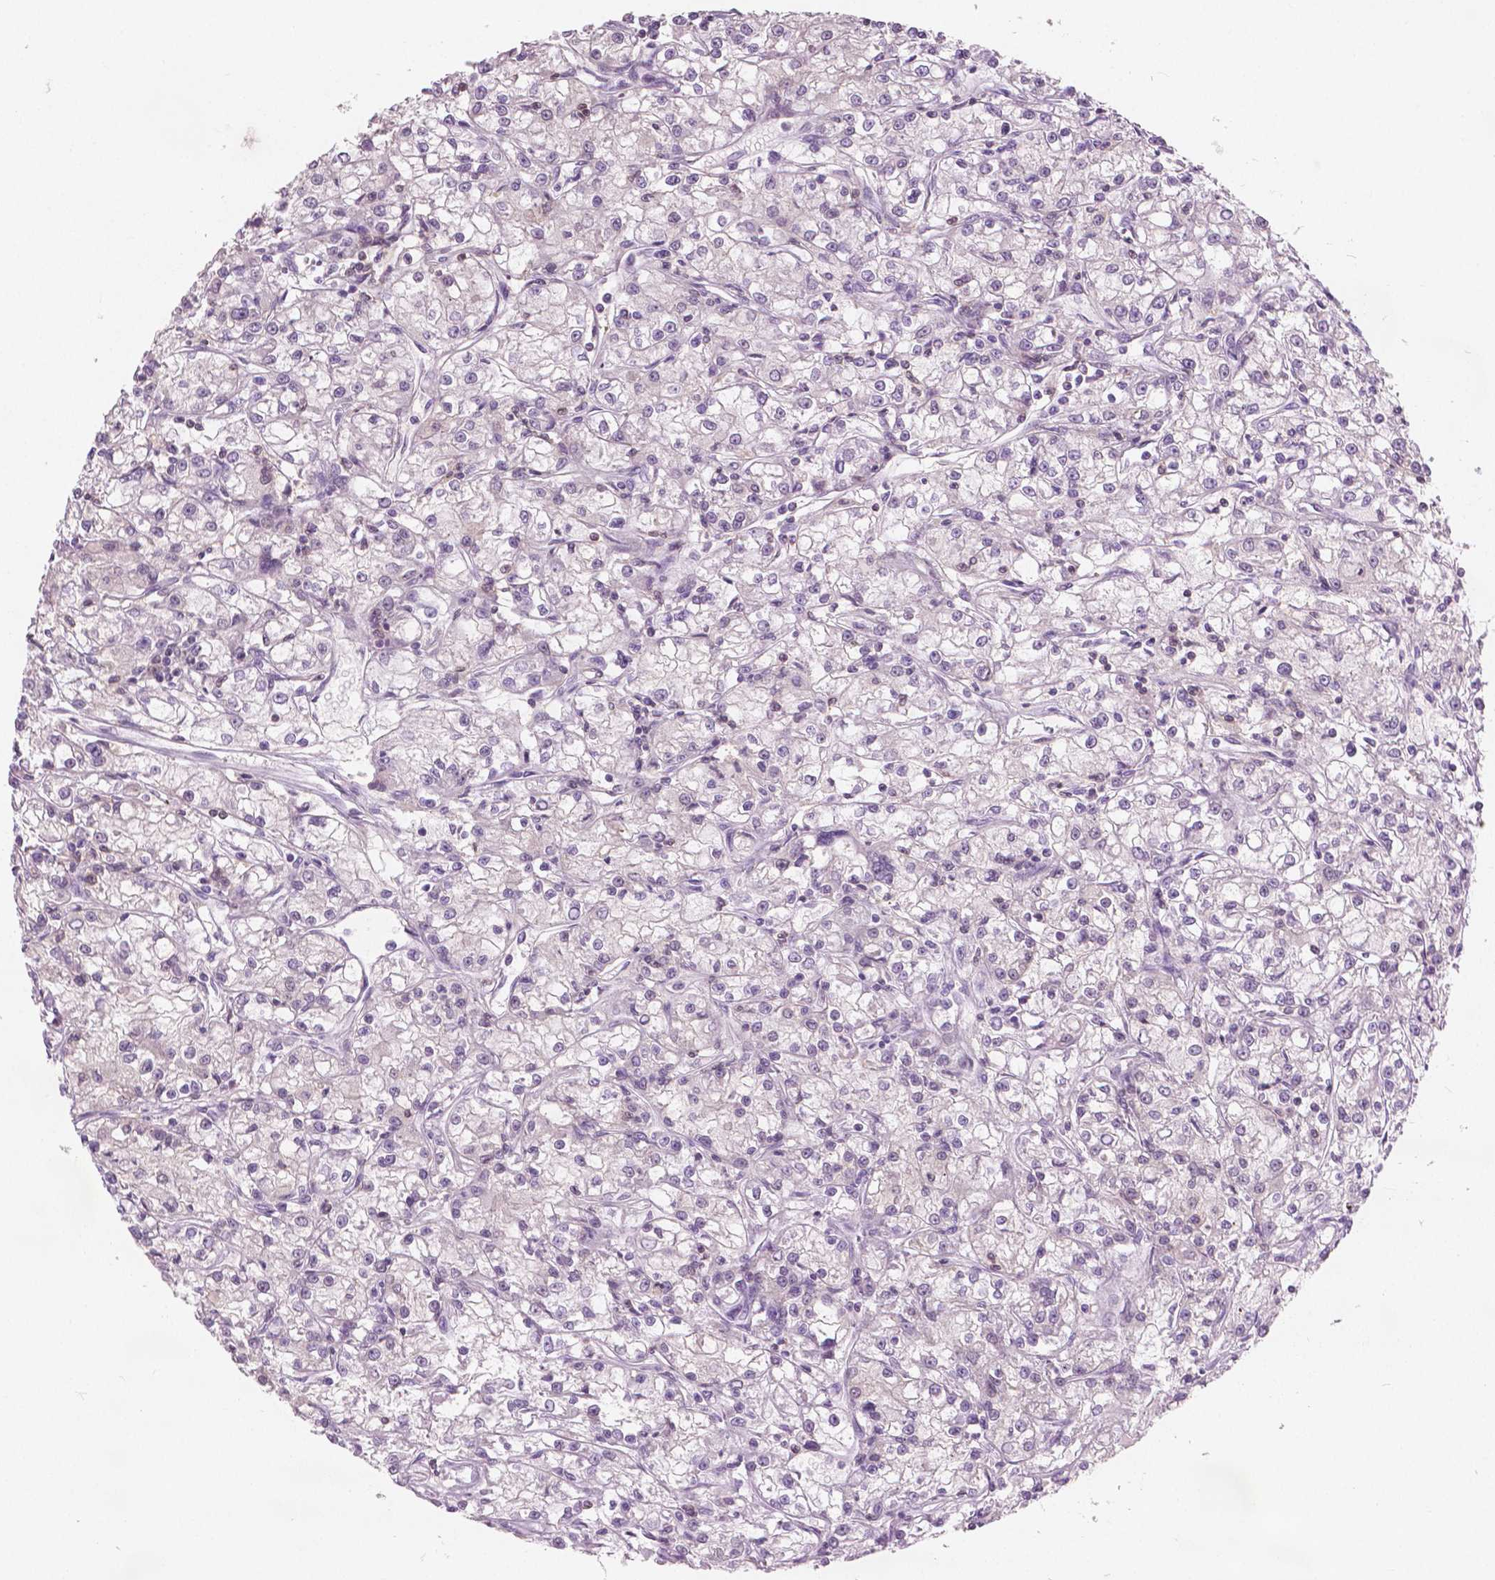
{"staining": {"intensity": "negative", "quantity": "none", "location": "none"}, "tissue": "renal cancer", "cell_type": "Tumor cells", "image_type": "cancer", "snomed": [{"axis": "morphology", "description": "Adenocarcinoma, NOS"}, {"axis": "topography", "description": "Kidney"}], "caption": "An immunohistochemistry (IHC) image of renal adenocarcinoma is shown. There is no staining in tumor cells of renal adenocarcinoma. (Stains: DAB immunohistochemistry with hematoxylin counter stain, Microscopy: brightfield microscopy at high magnification).", "gene": "GALM", "patient": {"sex": "female", "age": 59}}